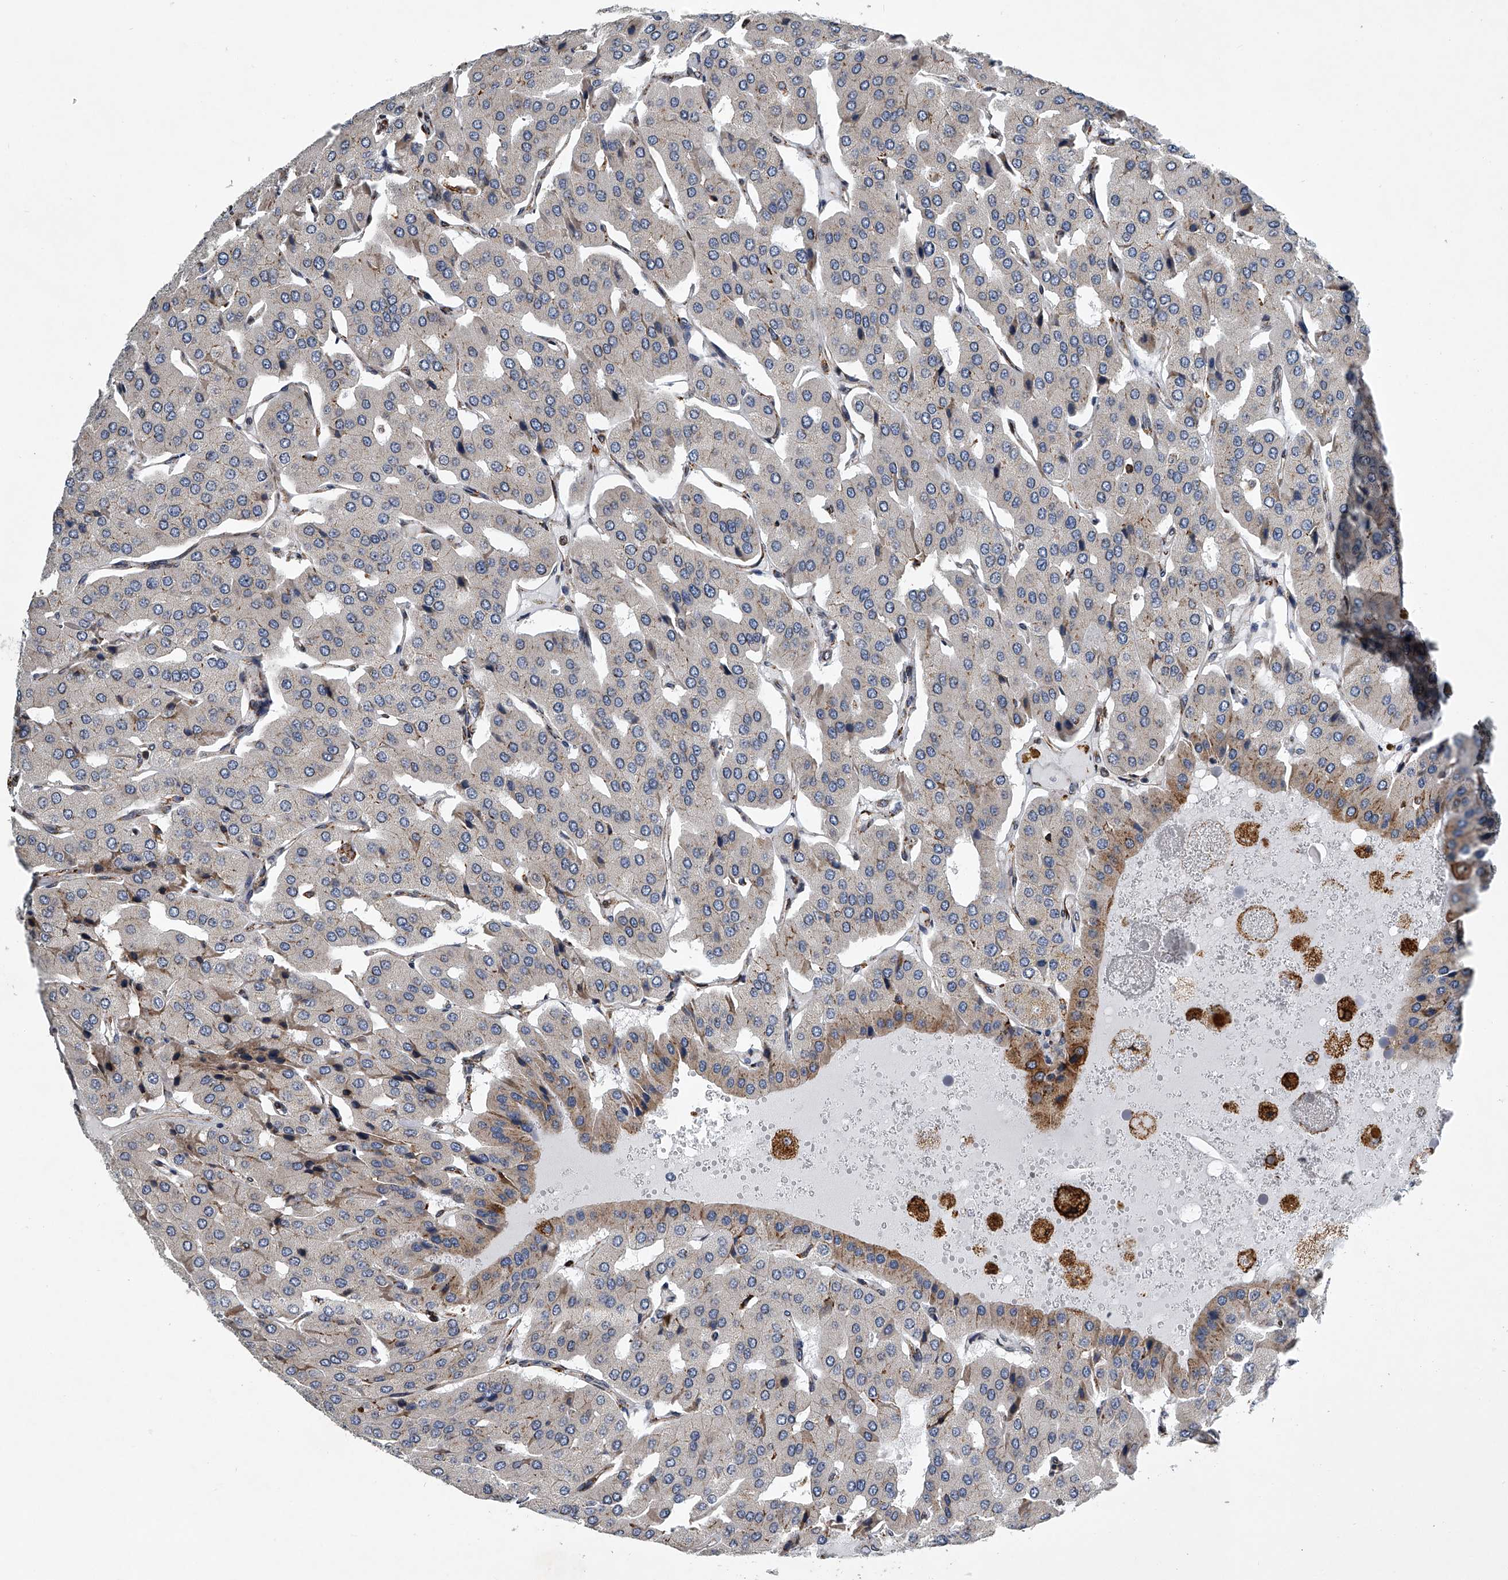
{"staining": {"intensity": "moderate", "quantity": "<25%", "location": "cytoplasmic/membranous"}, "tissue": "parathyroid gland", "cell_type": "Glandular cells", "image_type": "normal", "snomed": [{"axis": "morphology", "description": "Normal tissue, NOS"}, {"axis": "morphology", "description": "Adenoma, NOS"}, {"axis": "topography", "description": "Parathyroid gland"}], "caption": "An image of human parathyroid gland stained for a protein demonstrates moderate cytoplasmic/membranous brown staining in glandular cells.", "gene": "TMEM63C", "patient": {"sex": "female", "age": 86}}